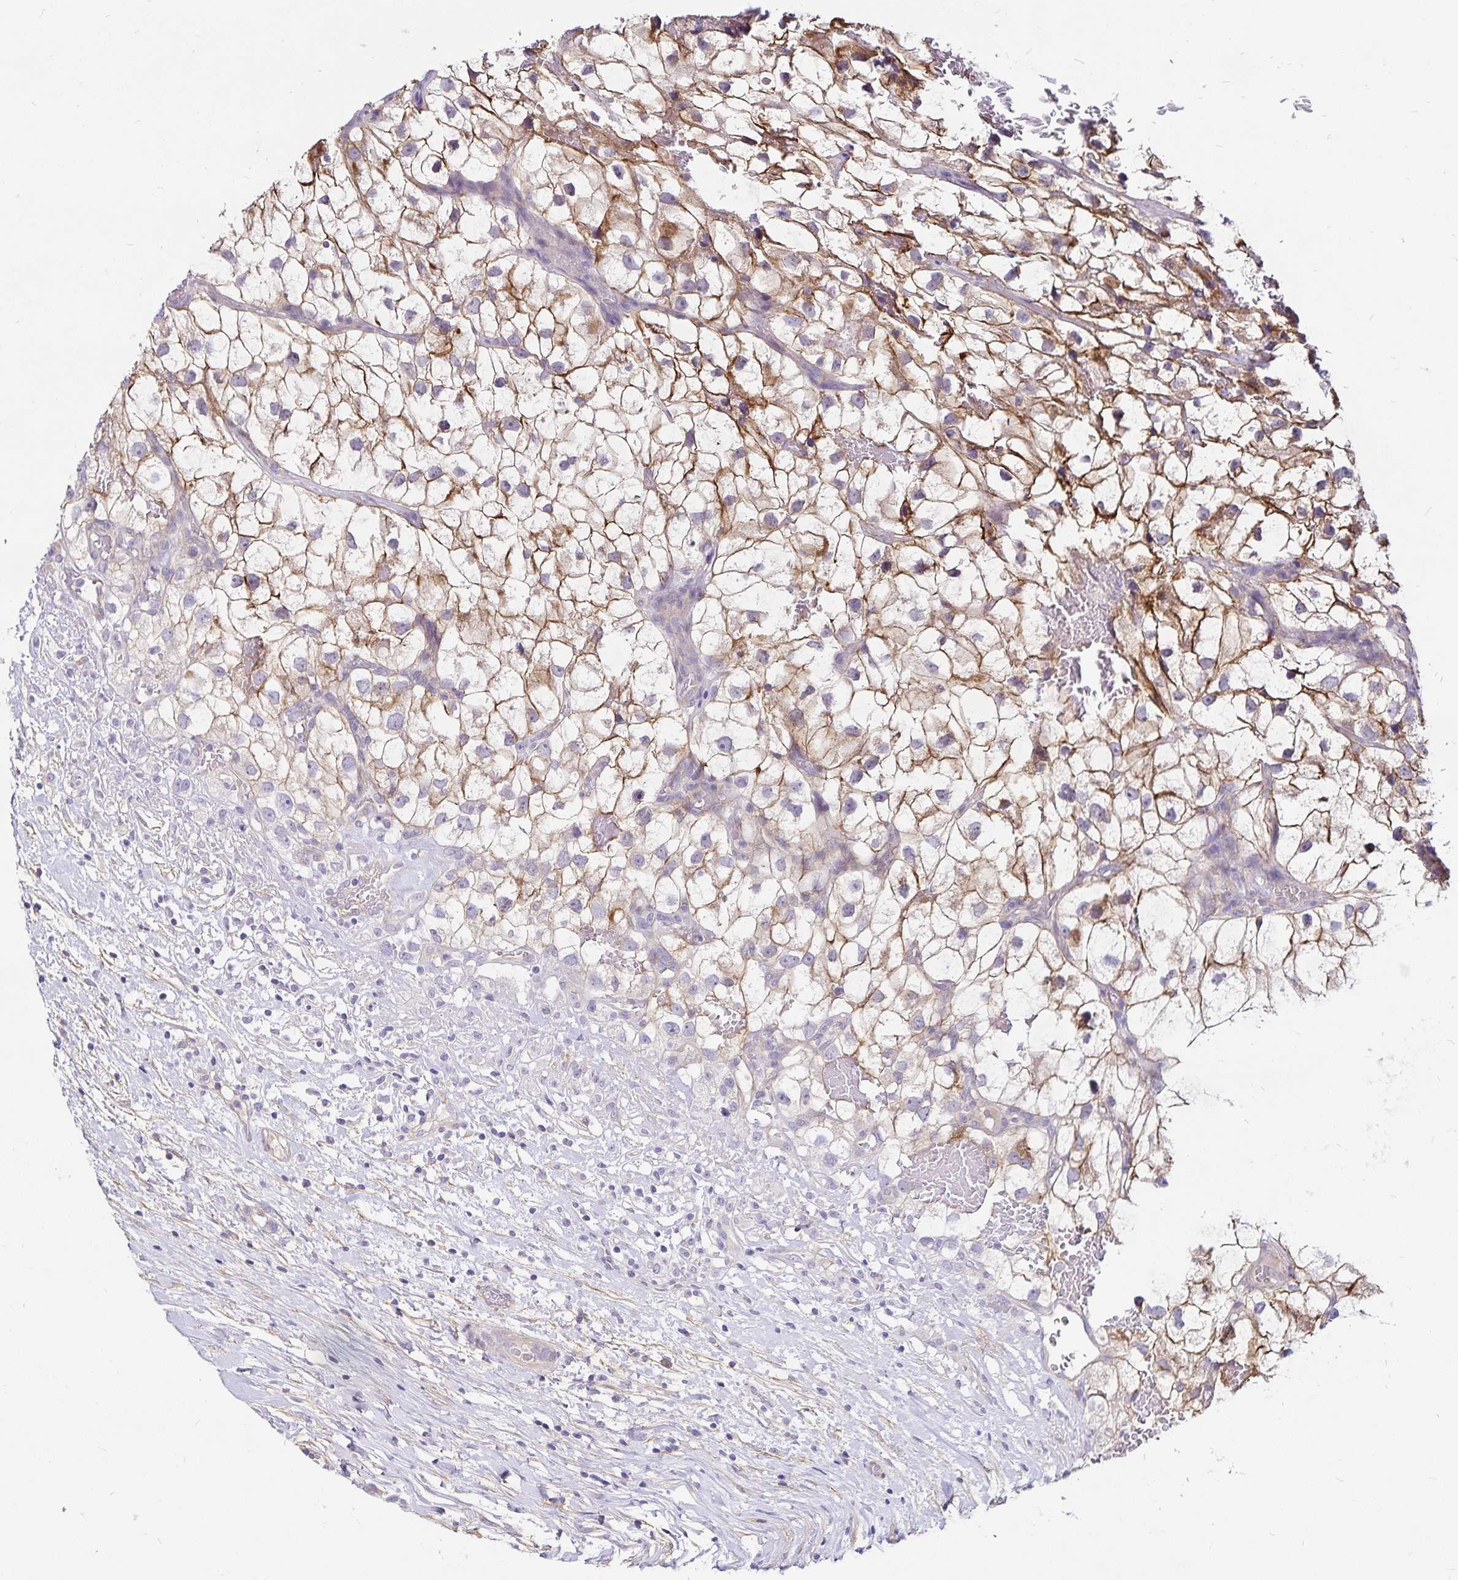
{"staining": {"intensity": "moderate", "quantity": ">75%", "location": "cytoplasmic/membranous"}, "tissue": "renal cancer", "cell_type": "Tumor cells", "image_type": "cancer", "snomed": [{"axis": "morphology", "description": "Adenocarcinoma, NOS"}, {"axis": "topography", "description": "Kidney"}], "caption": "This histopathology image reveals renal adenocarcinoma stained with IHC to label a protein in brown. The cytoplasmic/membranous of tumor cells show moderate positivity for the protein. Nuclei are counter-stained blue.", "gene": "GNG12", "patient": {"sex": "male", "age": 59}}